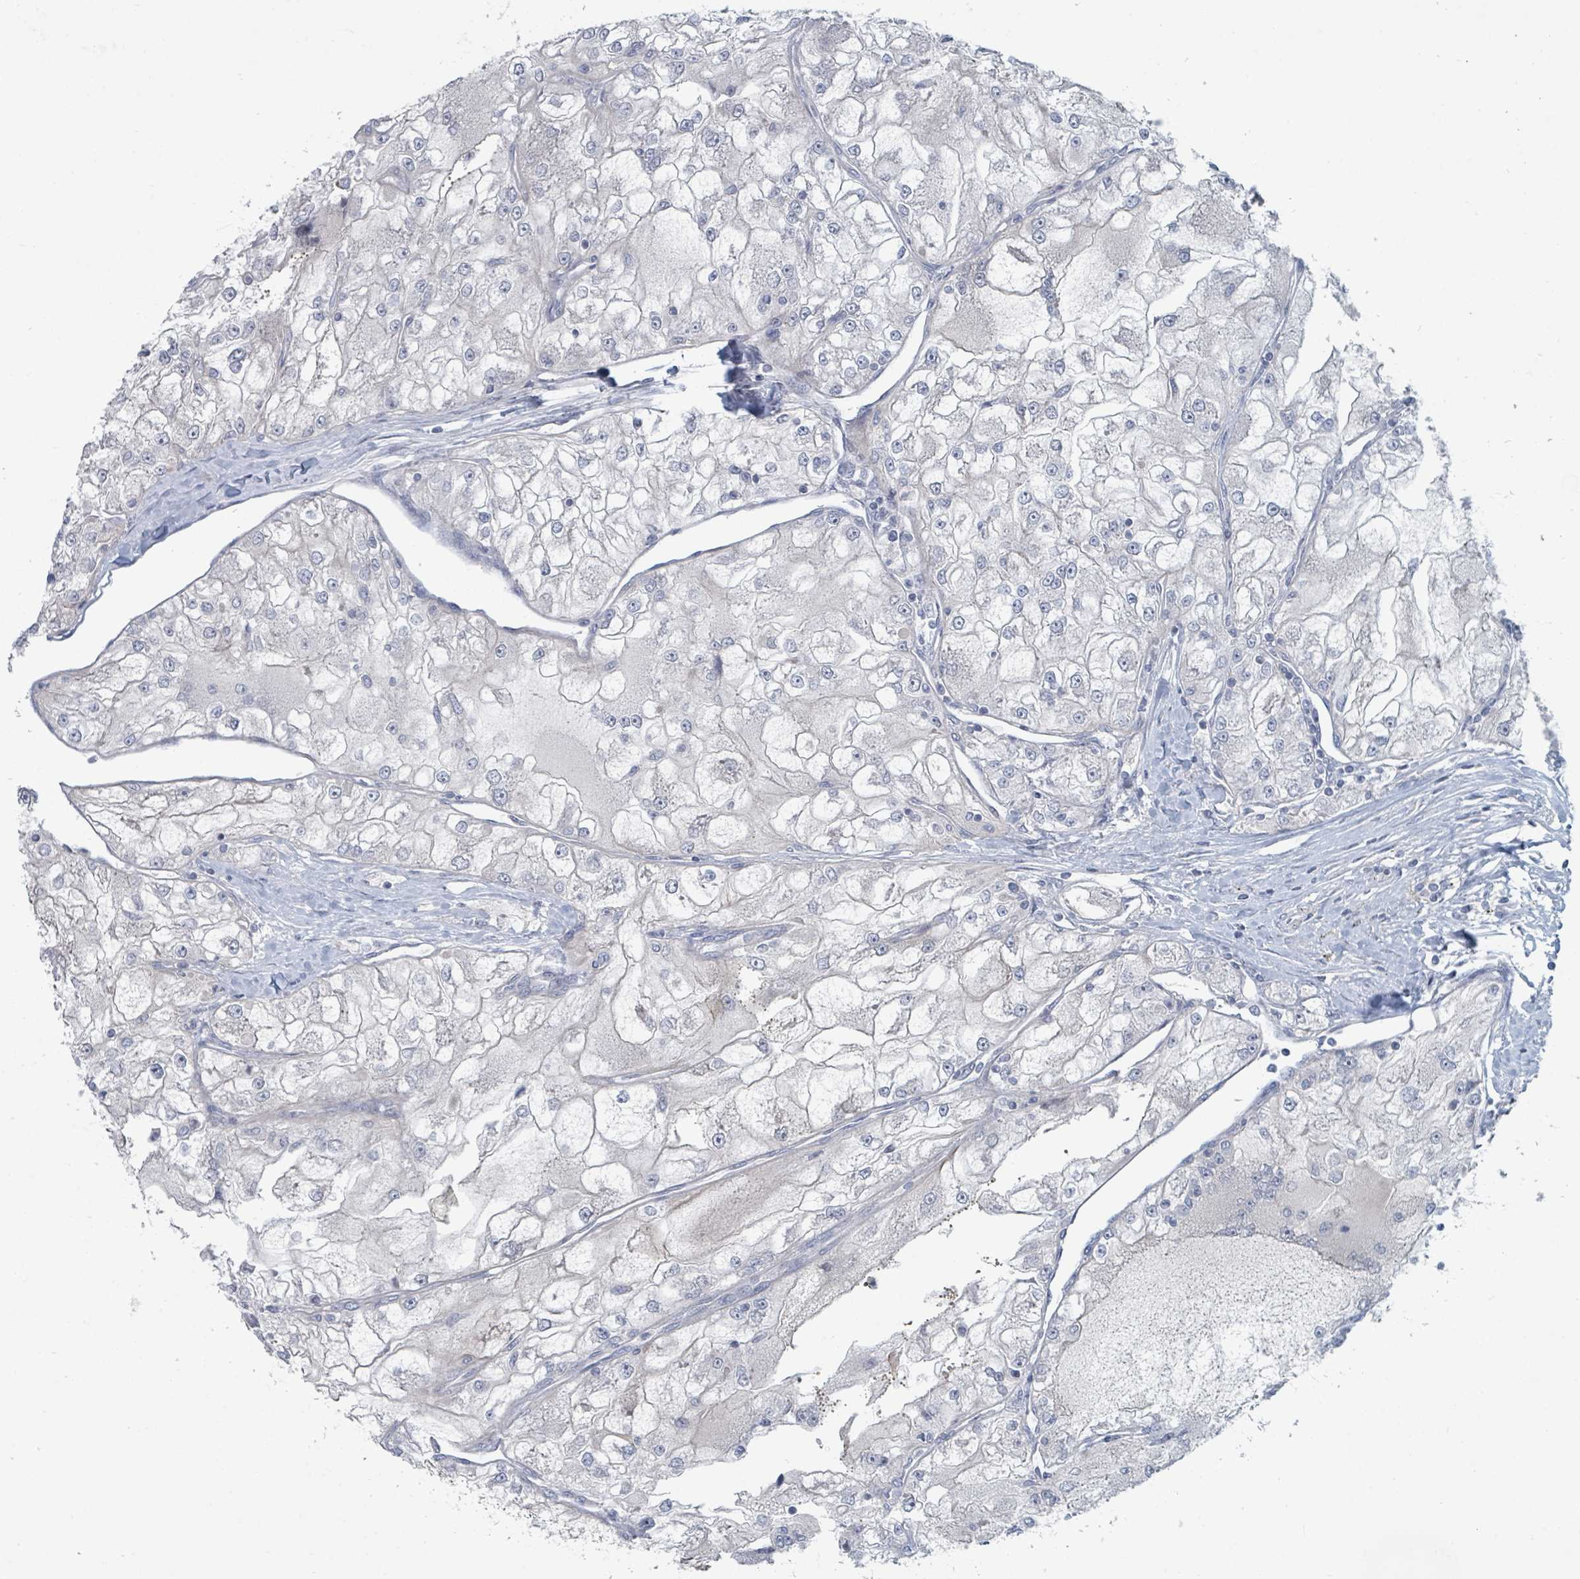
{"staining": {"intensity": "negative", "quantity": "none", "location": "none"}, "tissue": "renal cancer", "cell_type": "Tumor cells", "image_type": "cancer", "snomed": [{"axis": "morphology", "description": "Adenocarcinoma, NOS"}, {"axis": "topography", "description": "Kidney"}], "caption": "This is an immunohistochemistry photomicrograph of human renal adenocarcinoma. There is no expression in tumor cells.", "gene": "SLC25A45", "patient": {"sex": "female", "age": 72}}